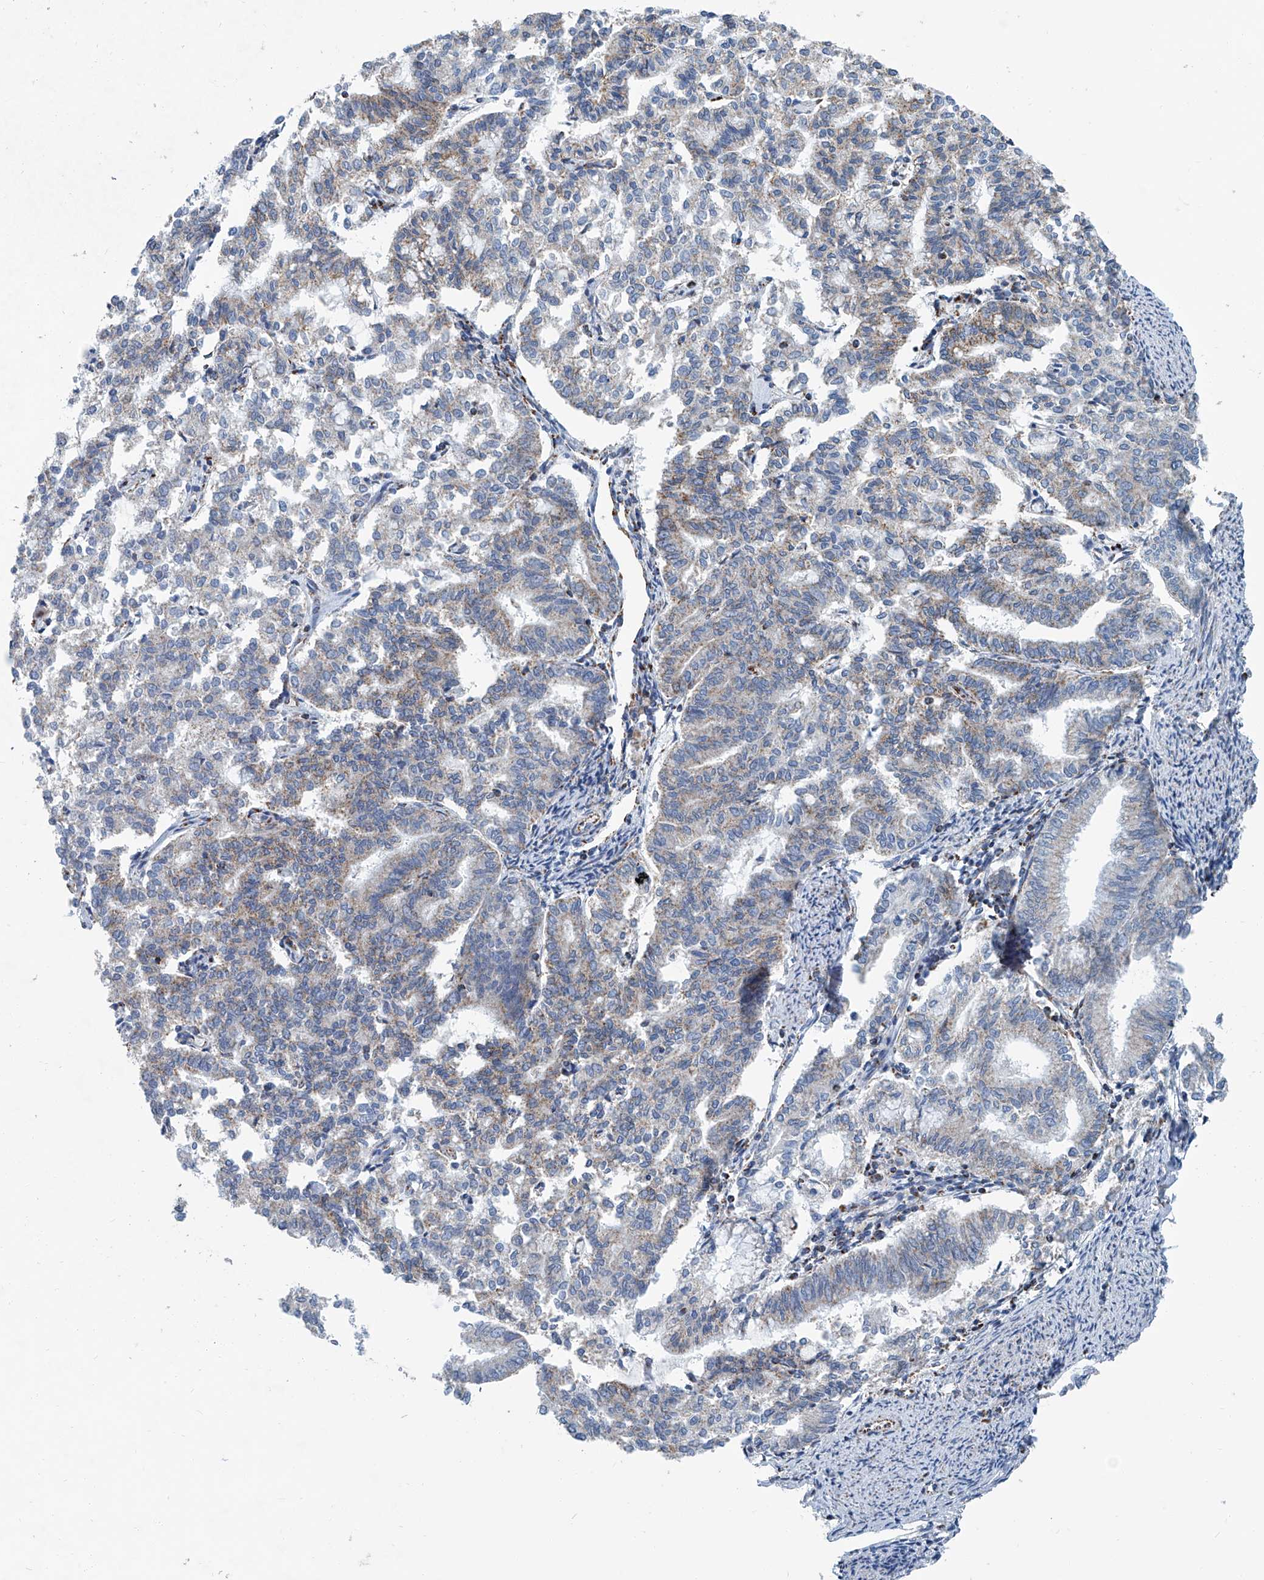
{"staining": {"intensity": "weak", "quantity": "25%-75%", "location": "cytoplasmic/membranous"}, "tissue": "endometrial cancer", "cell_type": "Tumor cells", "image_type": "cancer", "snomed": [{"axis": "morphology", "description": "Adenocarcinoma, NOS"}, {"axis": "topography", "description": "Endometrium"}], "caption": "This is a histology image of immunohistochemistry staining of endometrial cancer (adenocarcinoma), which shows weak staining in the cytoplasmic/membranous of tumor cells.", "gene": "MT-ND1", "patient": {"sex": "female", "age": 79}}